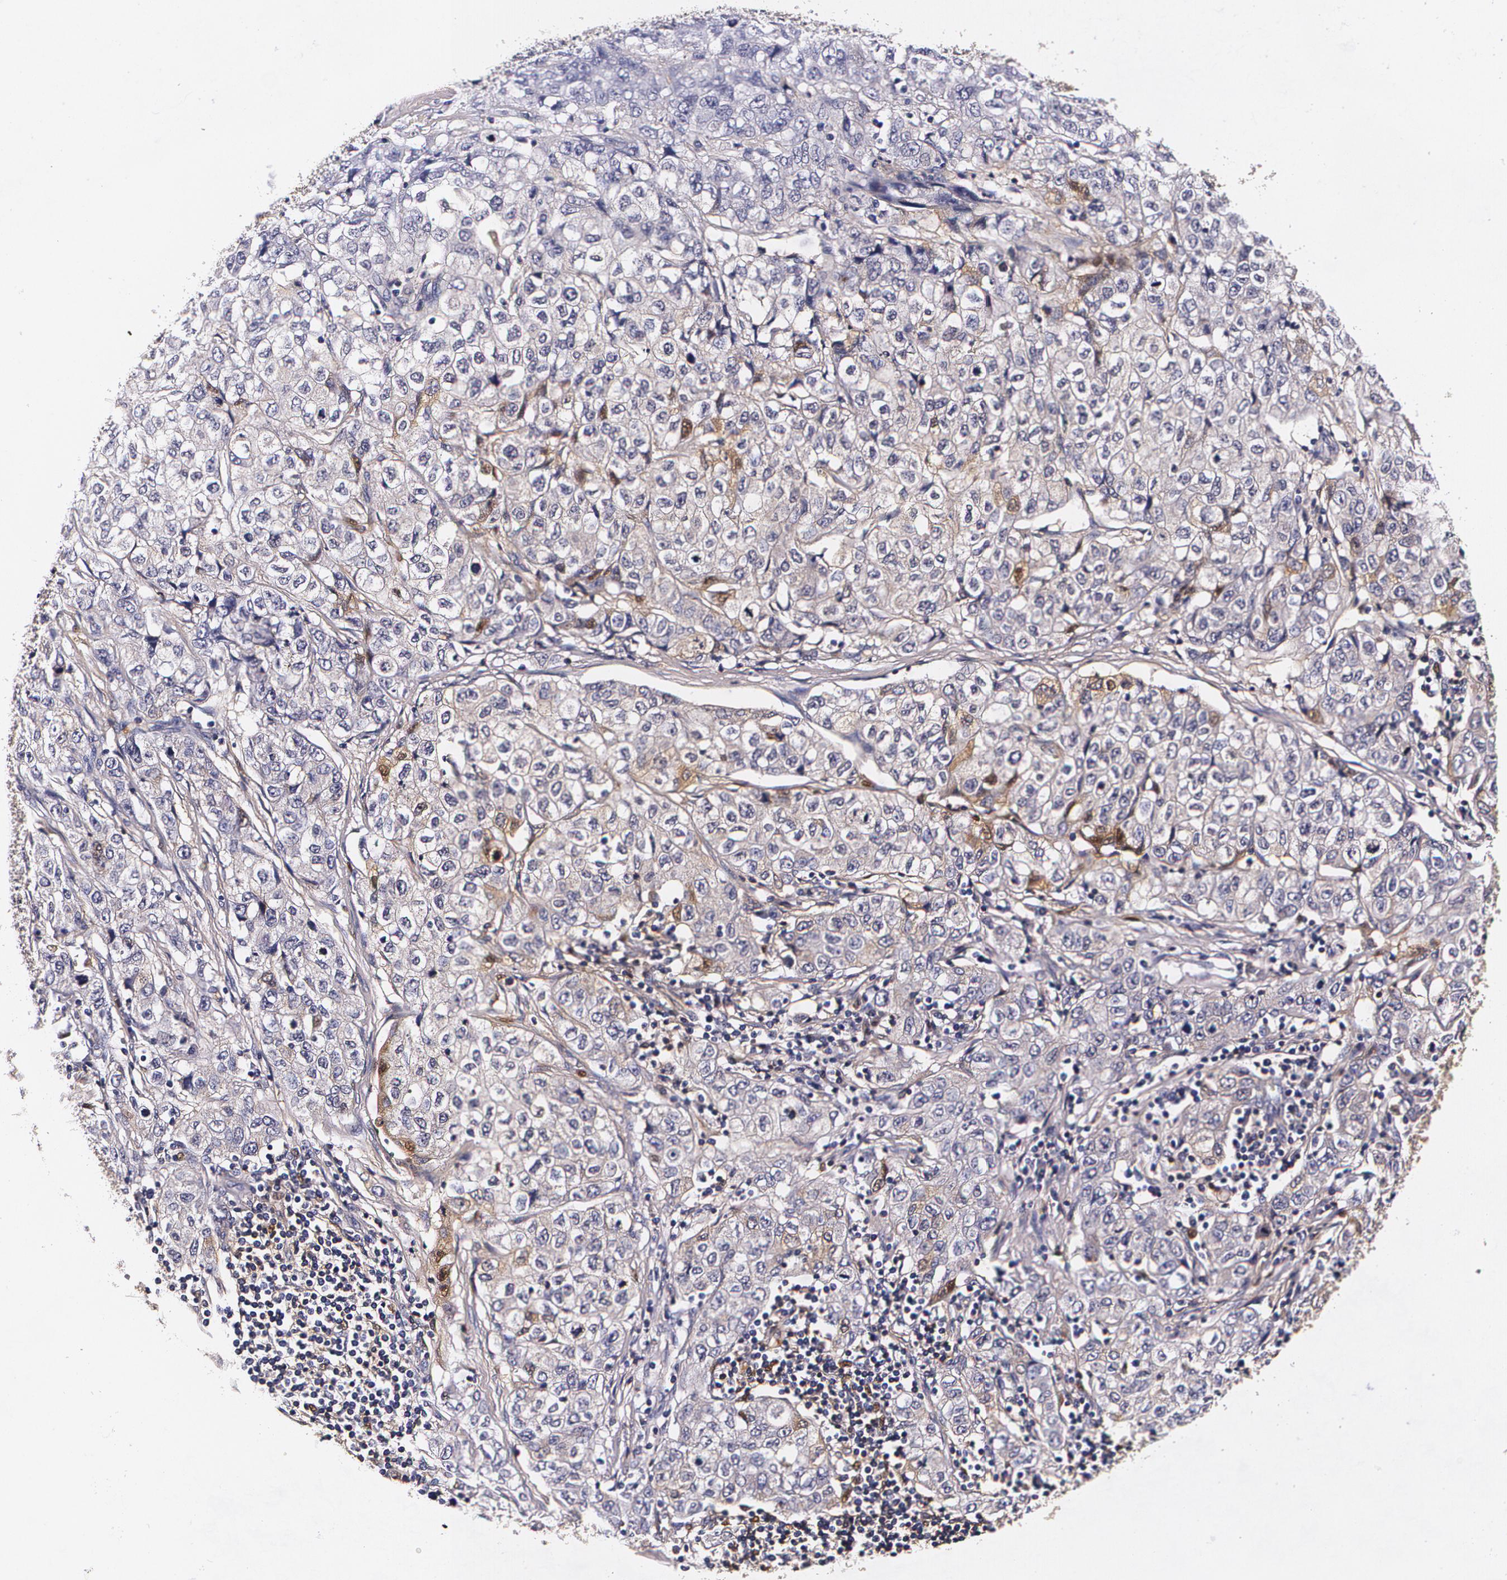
{"staining": {"intensity": "weak", "quantity": "<25%", "location": "cytoplasmic/membranous"}, "tissue": "stomach cancer", "cell_type": "Tumor cells", "image_type": "cancer", "snomed": [{"axis": "morphology", "description": "Adenocarcinoma, NOS"}, {"axis": "topography", "description": "Stomach"}], "caption": "Photomicrograph shows no significant protein positivity in tumor cells of adenocarcinoma (stomach).", "gene": "TTR", "patient": {"sex": "male", "age": 48}}